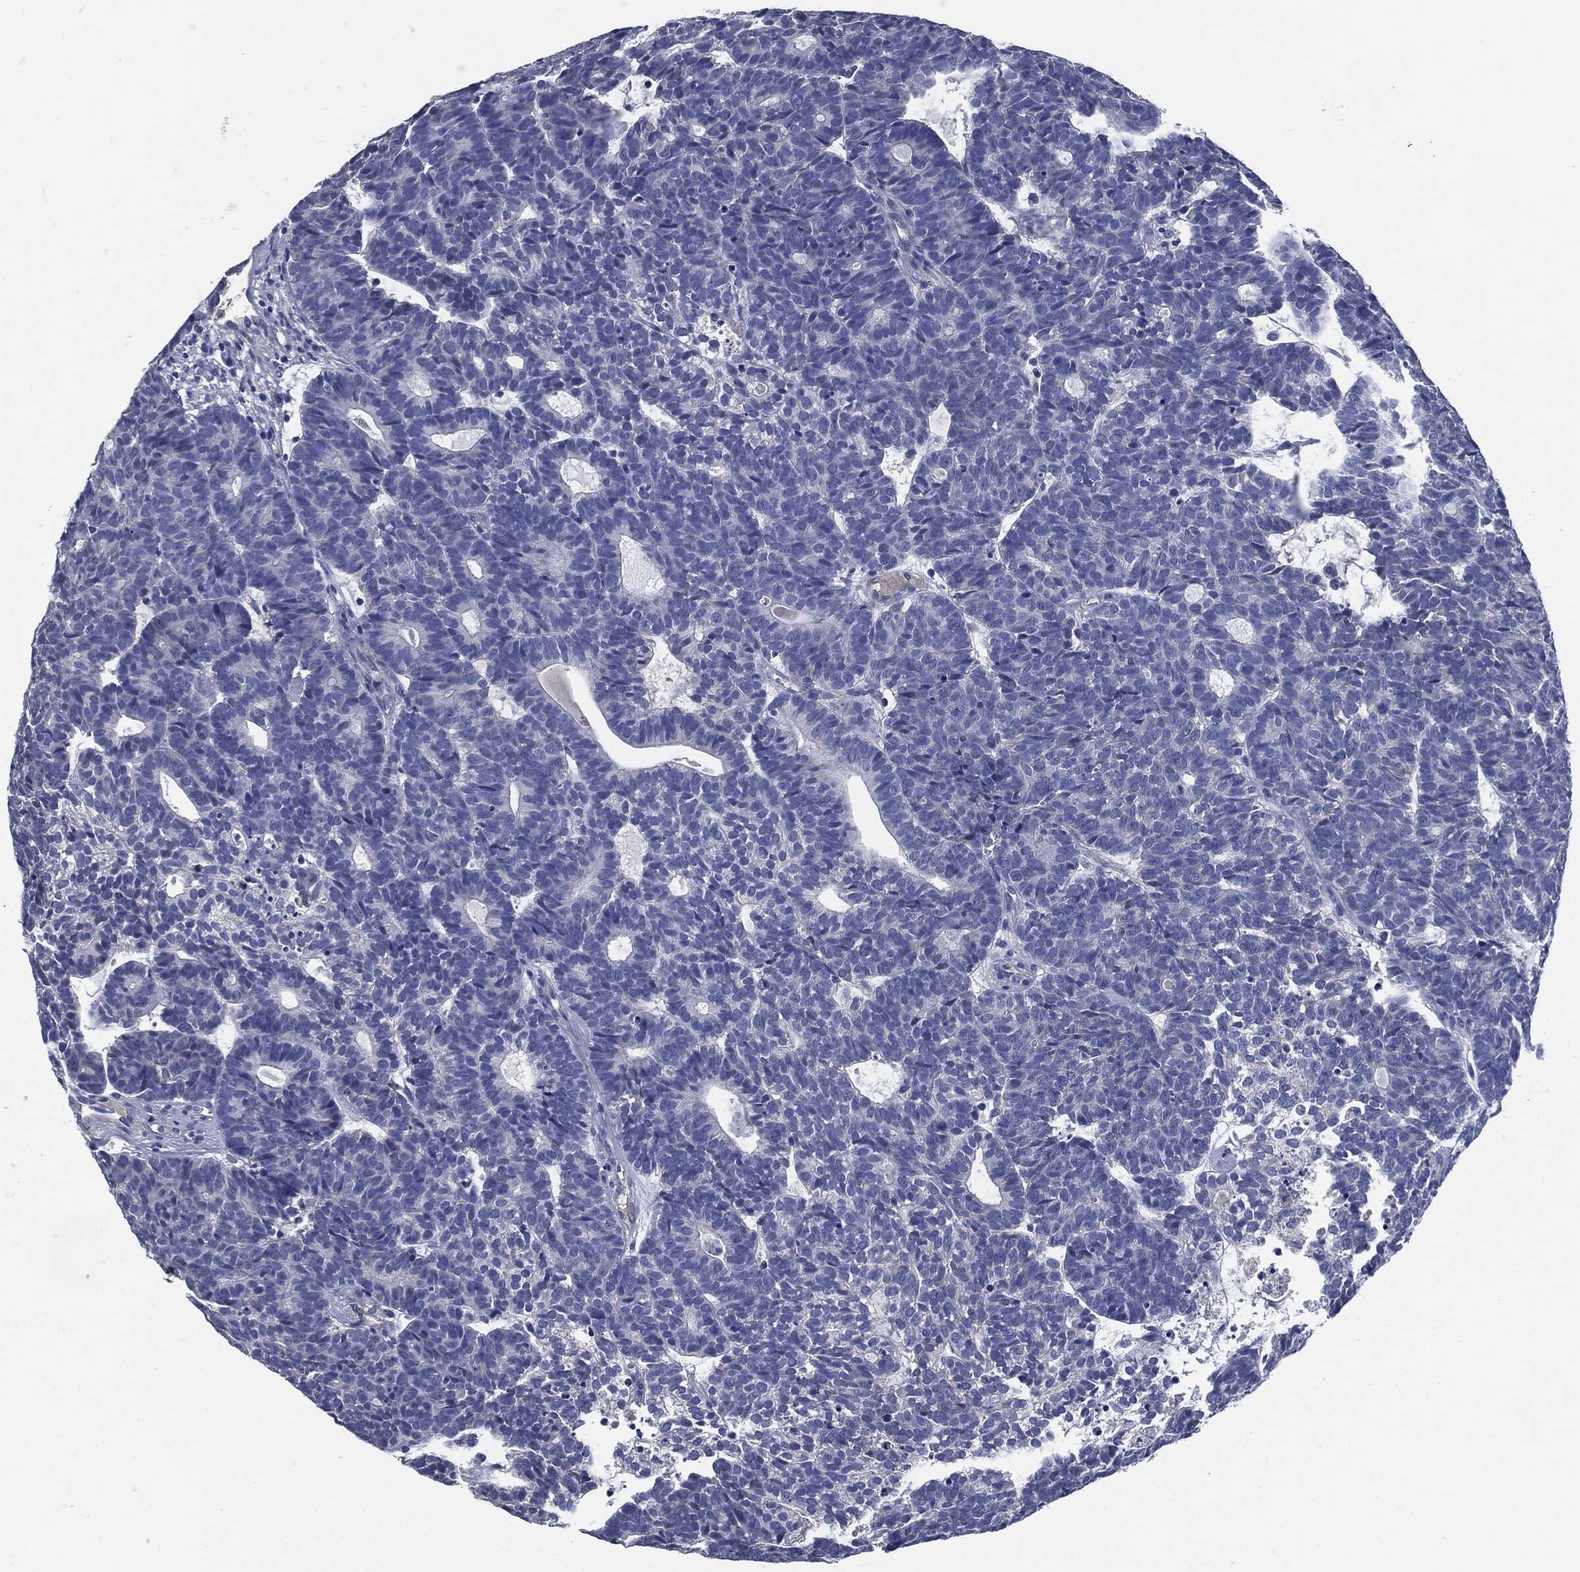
{"staining": {"intensity": "negative", "quantity": "none", "location": "none"}, "tissue": "head and neck cancer", "cell_type": "Tumor cells", "image_type": "cancer", "snomed": [{"axis": "morphology", "description": "Adenocarcinoma, NOS"}, {"axis": "topography", "description": "Head-Neck"}], "caption": "An image of human head and neck adenocarcinoma is negative for staining in tumor cells.", "gene": "CD27", "patient": {"sex": "female", "age": 81}}